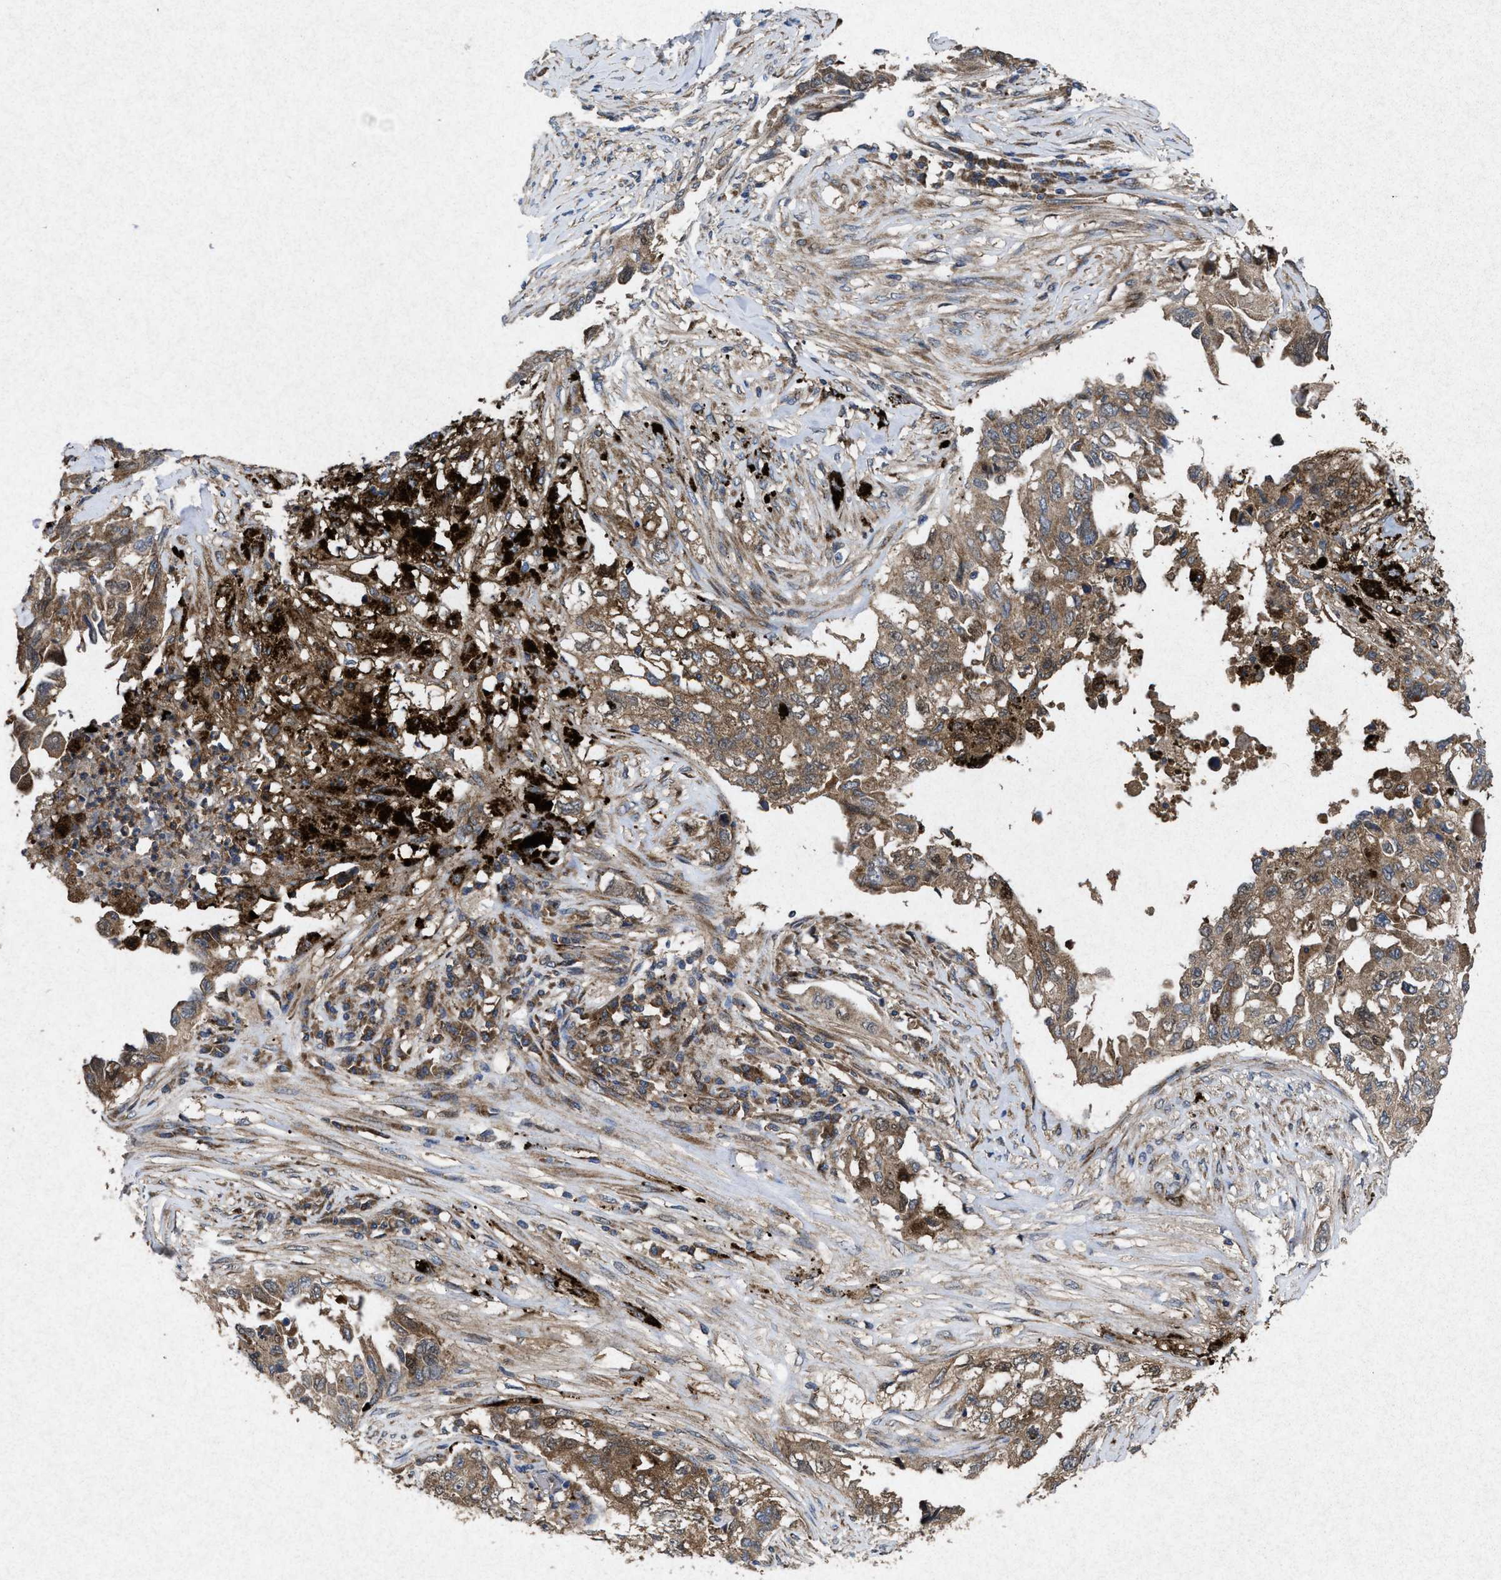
{"staining": {"intensity": "moderate", "quantity": ">75%", "location": "cytoplasmic/membranous"}, "tissue": "lung cancer", "cell_type": "Tumor cells", "image_type": "cancer", "snomed": [{"axis": "morphology", "description": "Adenocarcinoma, NOS"}, {"axis": "topography", "description": "Lung"}], "caption": "High-magnification brightfield microscopy of lung cancer (adenocarcinoma) stained with DAB (brown) and counterstained with hematoxylin (blue). tumor cells exhibit moderate cytoplasmic/membranous staining is seen in approximately>75% of cells.", "gene": "MSI2", "patient": {"sex": "female", "age": 51}}